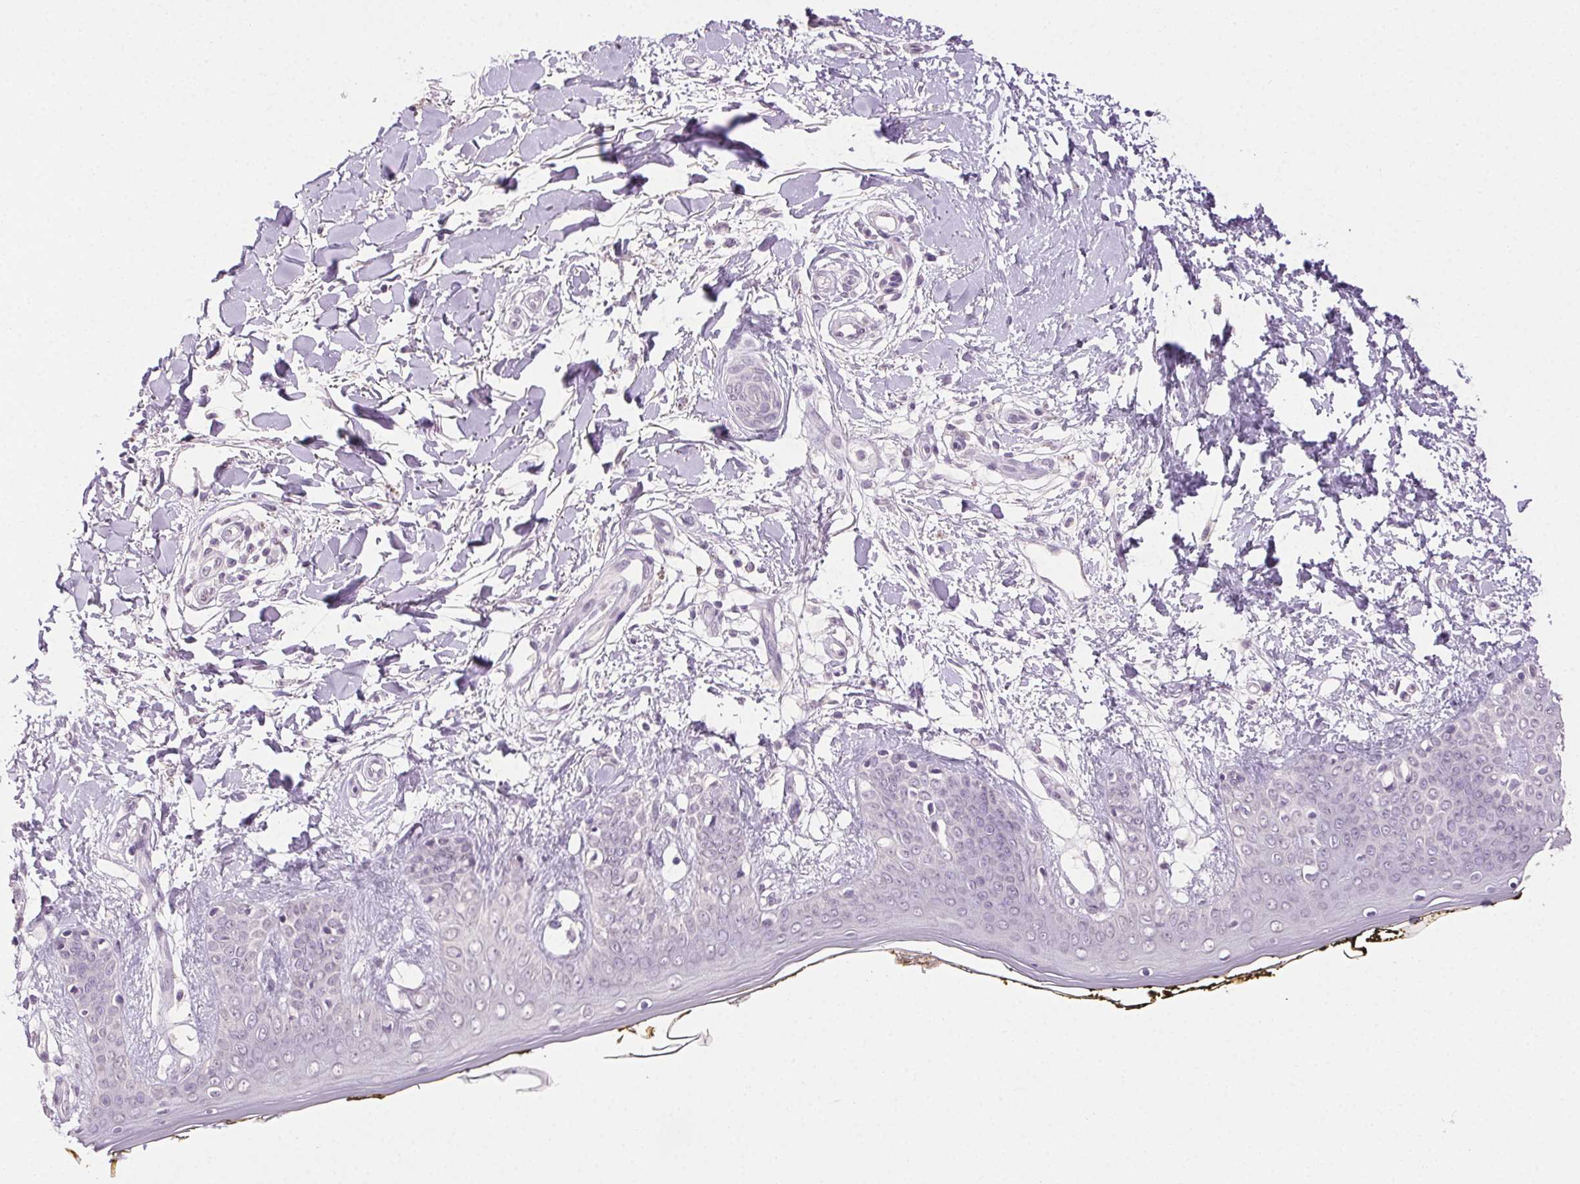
{"staining": {"intensity": "negative", "quantity": "none", "location": "none"}, "tissue": "skin", "cell_type": "Fibroblasts", "image_type": "normal", "snomed": [{"axis": "morphology", "description": "Normal tissue, NOS"}, {"axis": "topography", "description": "Skin"}], "caption": "Skin was stained to show a protein in brown. There is no significant positivity in fibroblasts. (DAB immunohistochemistry with hematoxylin counter stain).", "gene": "CLDN10", "patient": {"sex": "female", "age": 34}}